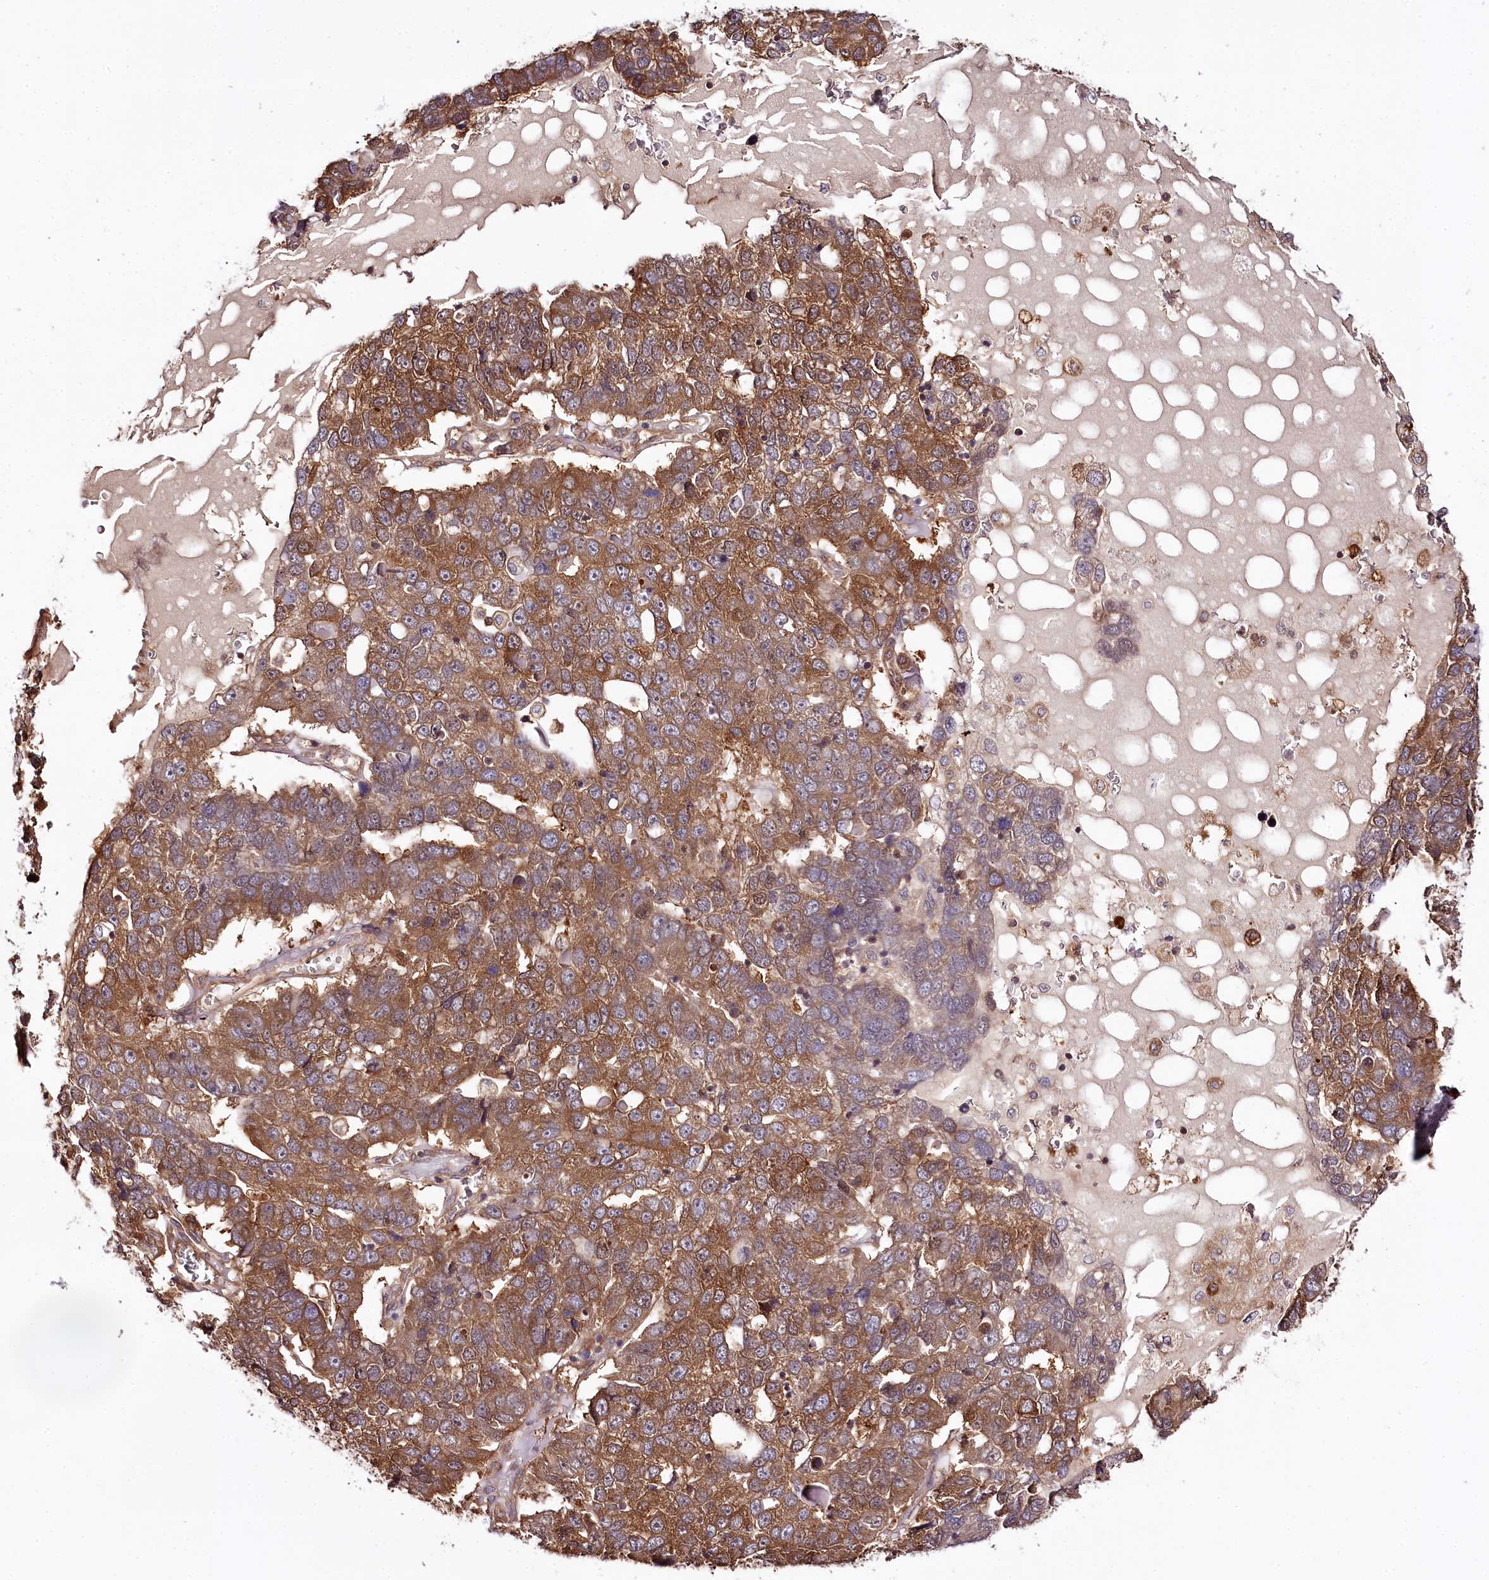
{"staining": {"intensity": "moderate", "quantity": ">75%", "location": "cytoplasmic/membranous"}, "tissue": "pancreatic cancer", "cell_type": "Tumor cells", "image_type": "cancer", "snomed": [{"axis": "morphology", "description": "Adenocarcinoma, NOS"}, {"axis": "topography", "description": "Pancreas"}], "caption": "Adenocarcinoma (pancreatic) stained with a protein marker shows moderate staining in tumor cells.", "gene": "TARS1", "patient": {"sex": "female", "age": 61}}